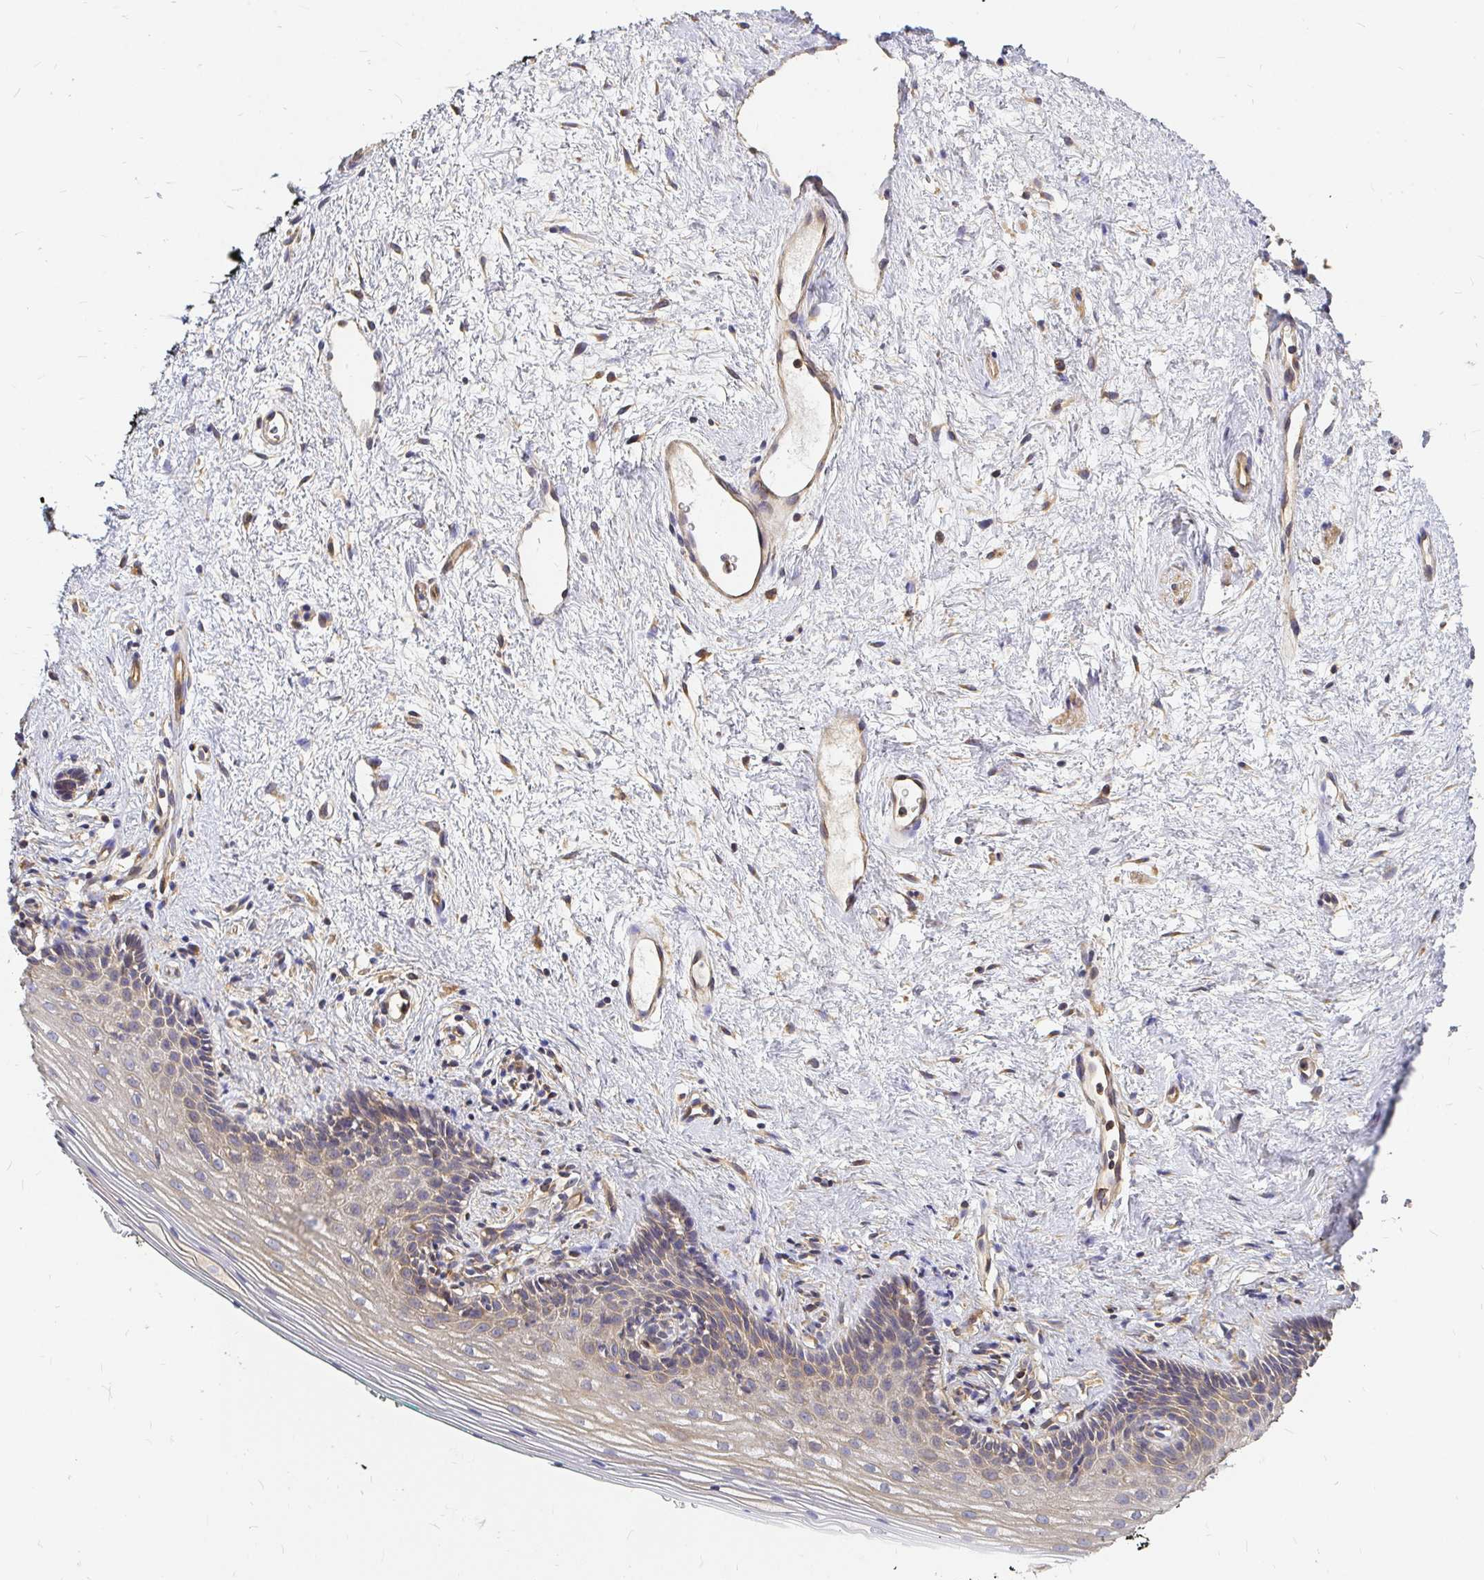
{"staining": {"intensity": "moderate", "quantity": "25%-75%", "location": "cytoplasmic/membranous"}, "tissue": "vagina", "cell_type": "Squamous epithelial cells", "image_type": "normal", "snomed": [{"axis": "morphology", "description": "Normal tissue, NOS"}, {"axis": "topography", "description": "Vagina"}], "caption": "IHC histopathology image of normal vagina stained for a protein (brown), which reveals medium levels of moderate cytoplasmic/membranous staining in approximately 25%-75% of squamous epithelial cells.", "gene": "KIF5B", "patient": {"sex": "female", "age": 42}}